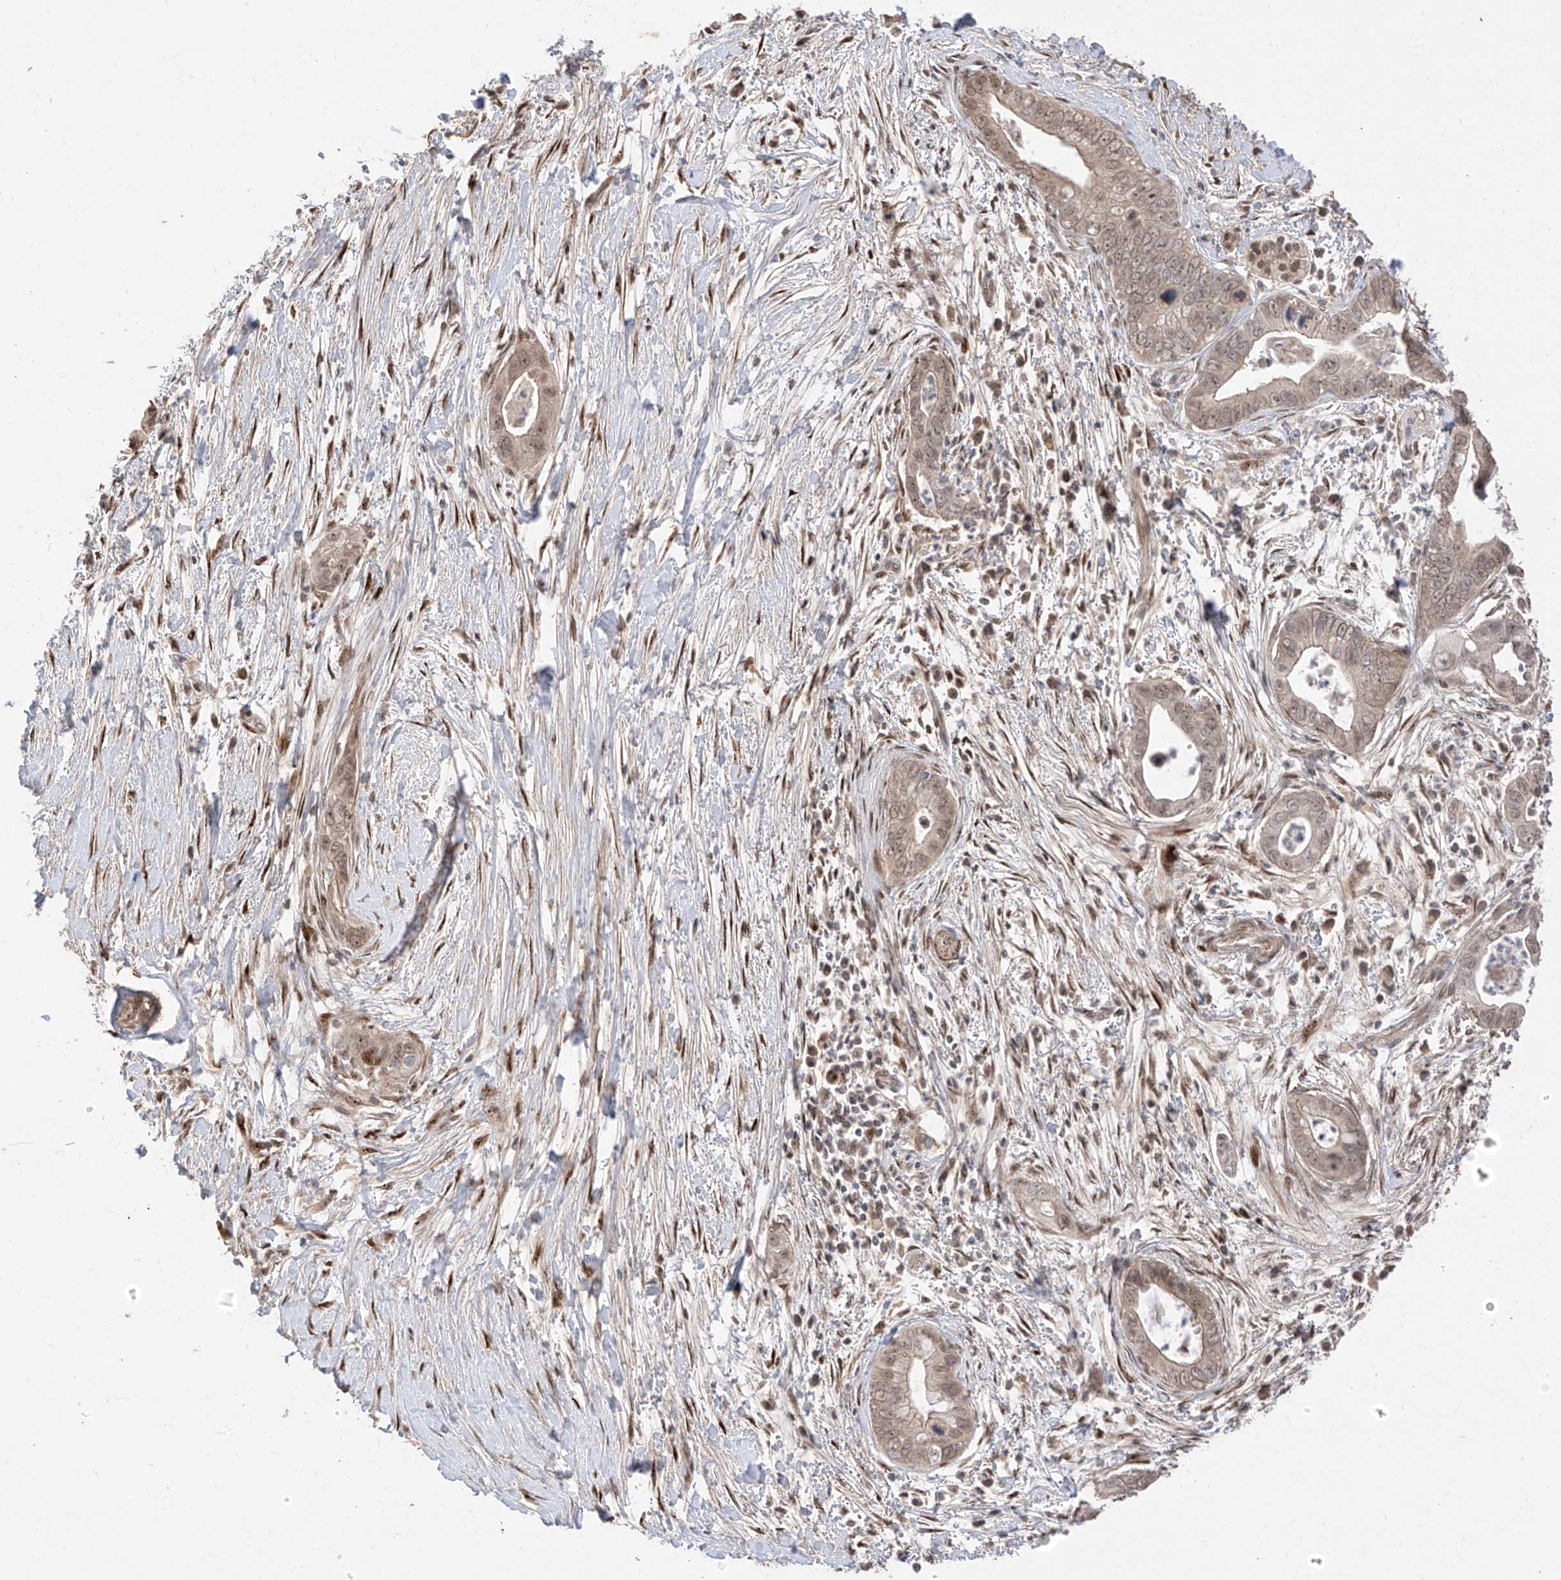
{"staining": {"intensity": "weak", "quantity": ">75%", "location": "nuclear"}, "tissue": "pancreatic cancer", "cell_type": "Tumor cells", "image_type": "cancer", "snomed": [{"axis": "morphology", "description": "Adenocarcinoma, NOS"}, {"axis": "topography", "description": "Pancreas"}], "caption": "High-power microscopy captured an immunohistochemistry photomicrograph of pancreatic cancer (adenocarcinoma), revealing weak nuclear positivity in about >75% of tumor cells.", "gene": "LATS1", "patient": {"sex": "male", "age": 75}}